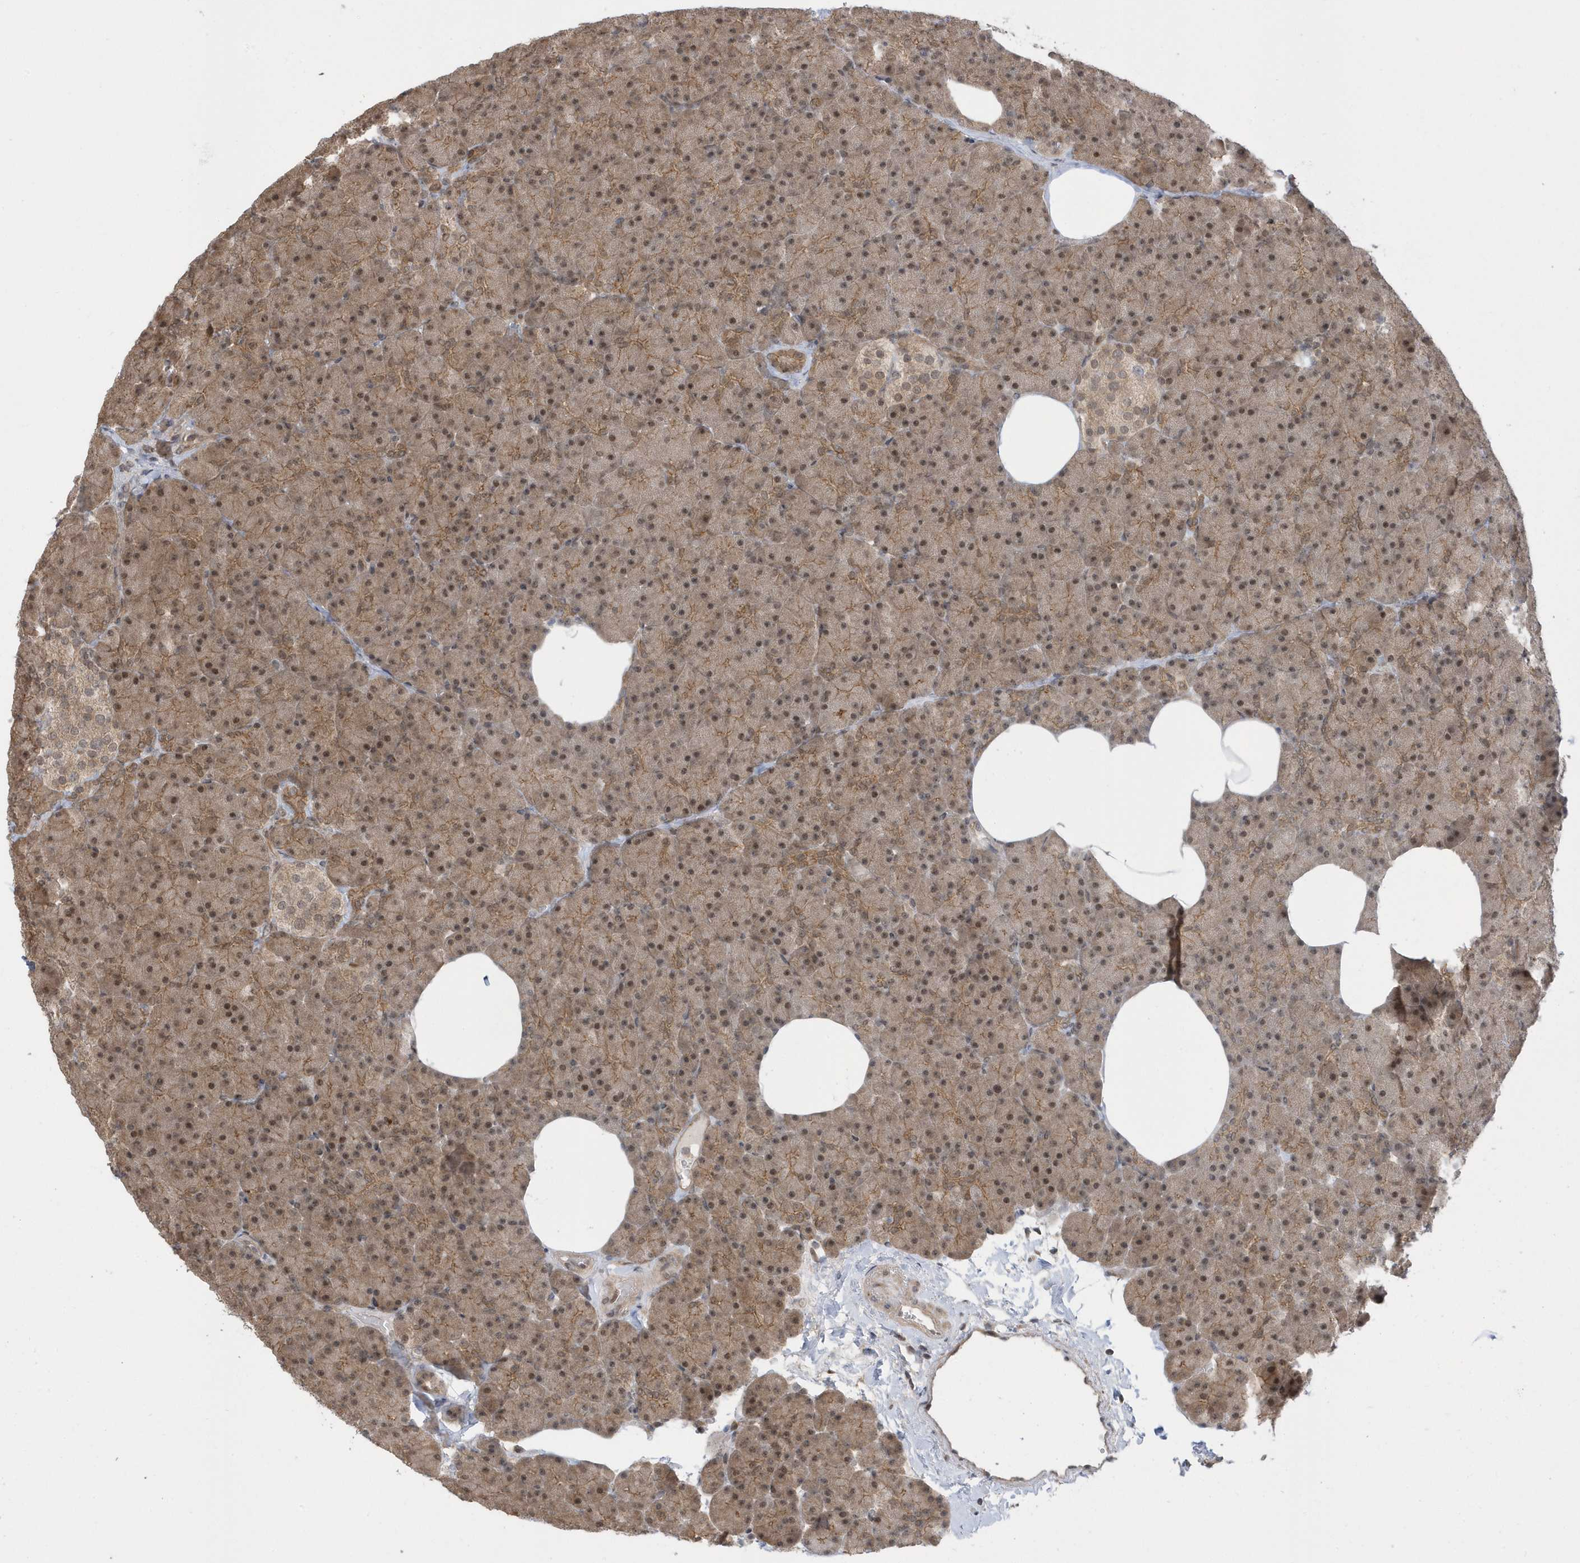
{"staining": {"intensity": "moderate", "quantity": ">75%", "location": "cytoplasmic/membranous,nuclear"}, "tissue": "pancreas", "cell_type": "Exocrine glandular cells", "image_type": "normal", "snomed": [{"axis": "morphology", "description": "Normal tissue, NOS"}, {"axis": "morphology", "description": "Carcinoid, malignant, NOS"}, {"axis": "topography", "description": "Pancreas"}], "caption": "Approximately >75% of exocrine glandular cells in normal human pancreas show moderate cytoplasmic/membranous,nuclear protein staining as visualized by brown immunohistochemical staining.", "gene": "USP53", "patient": {"sex": "female", "age": 35}}